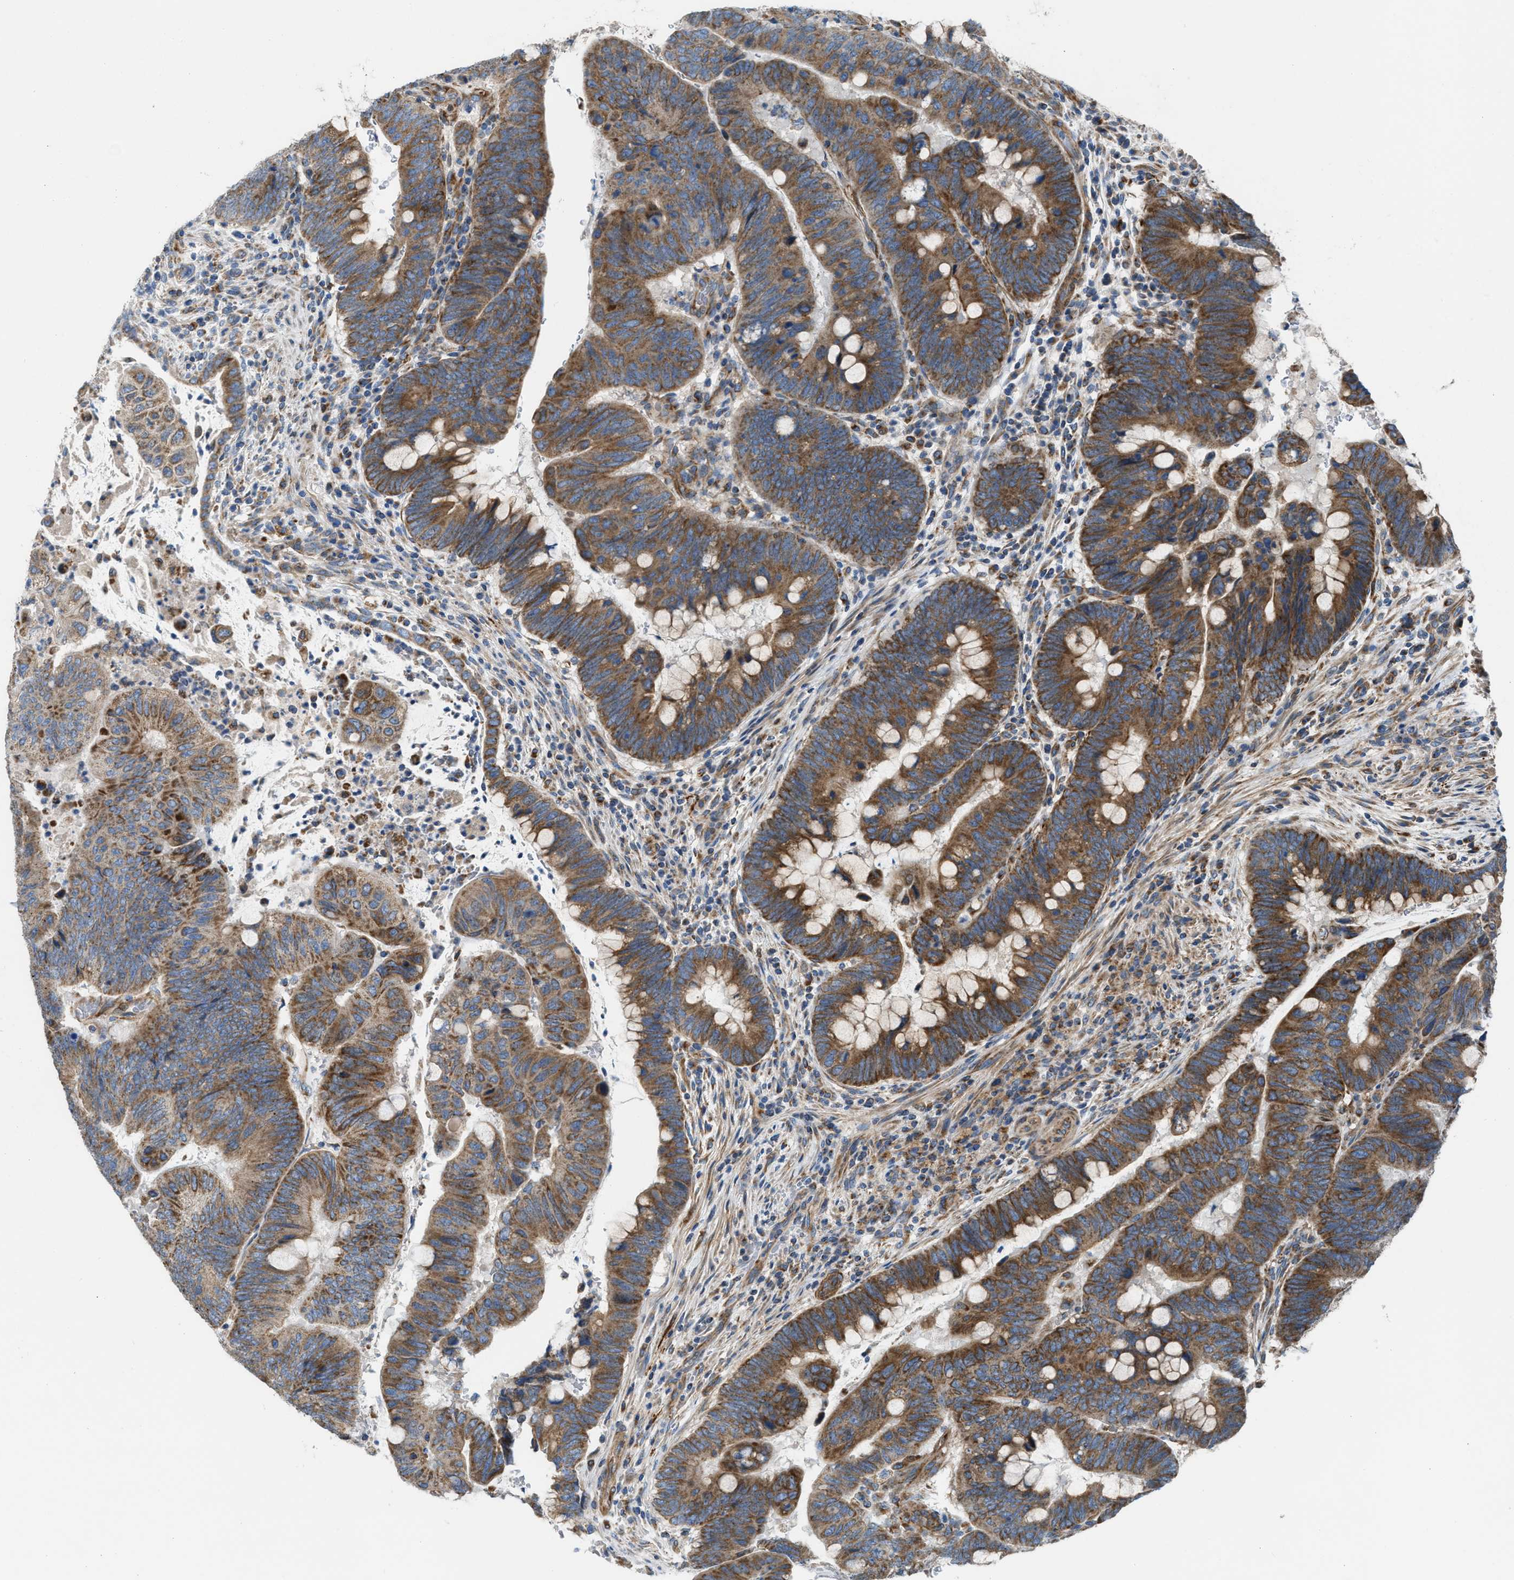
{"staining": {"intensity": "moderate", "quantity": ">75%", "location": "cytoplasmic/membranous"}, "tissue": "colorectal cancer", "cell_type": "Tumor cells", "image_type": "cancer", "snomed": [{"axis": "morphology", "description": "Normal tissue, NOS"}, {"axis": "morphology", "description": "Adenocarcinoma, NOS"}, {"axis": "topography", "description": "Rectum"}, {"axis": "topography", "description": "Peripheral nerve tissue"}], "caption": "Immunohistochemical staining of colorectal cancer (adenocarcinoma) shows medium levels of moderate cytoplasmic/membranous expression in approximately >75% of tumor cells.", "gene": "SLC10A3", "patient": {"sex": "male", "age": 92}}